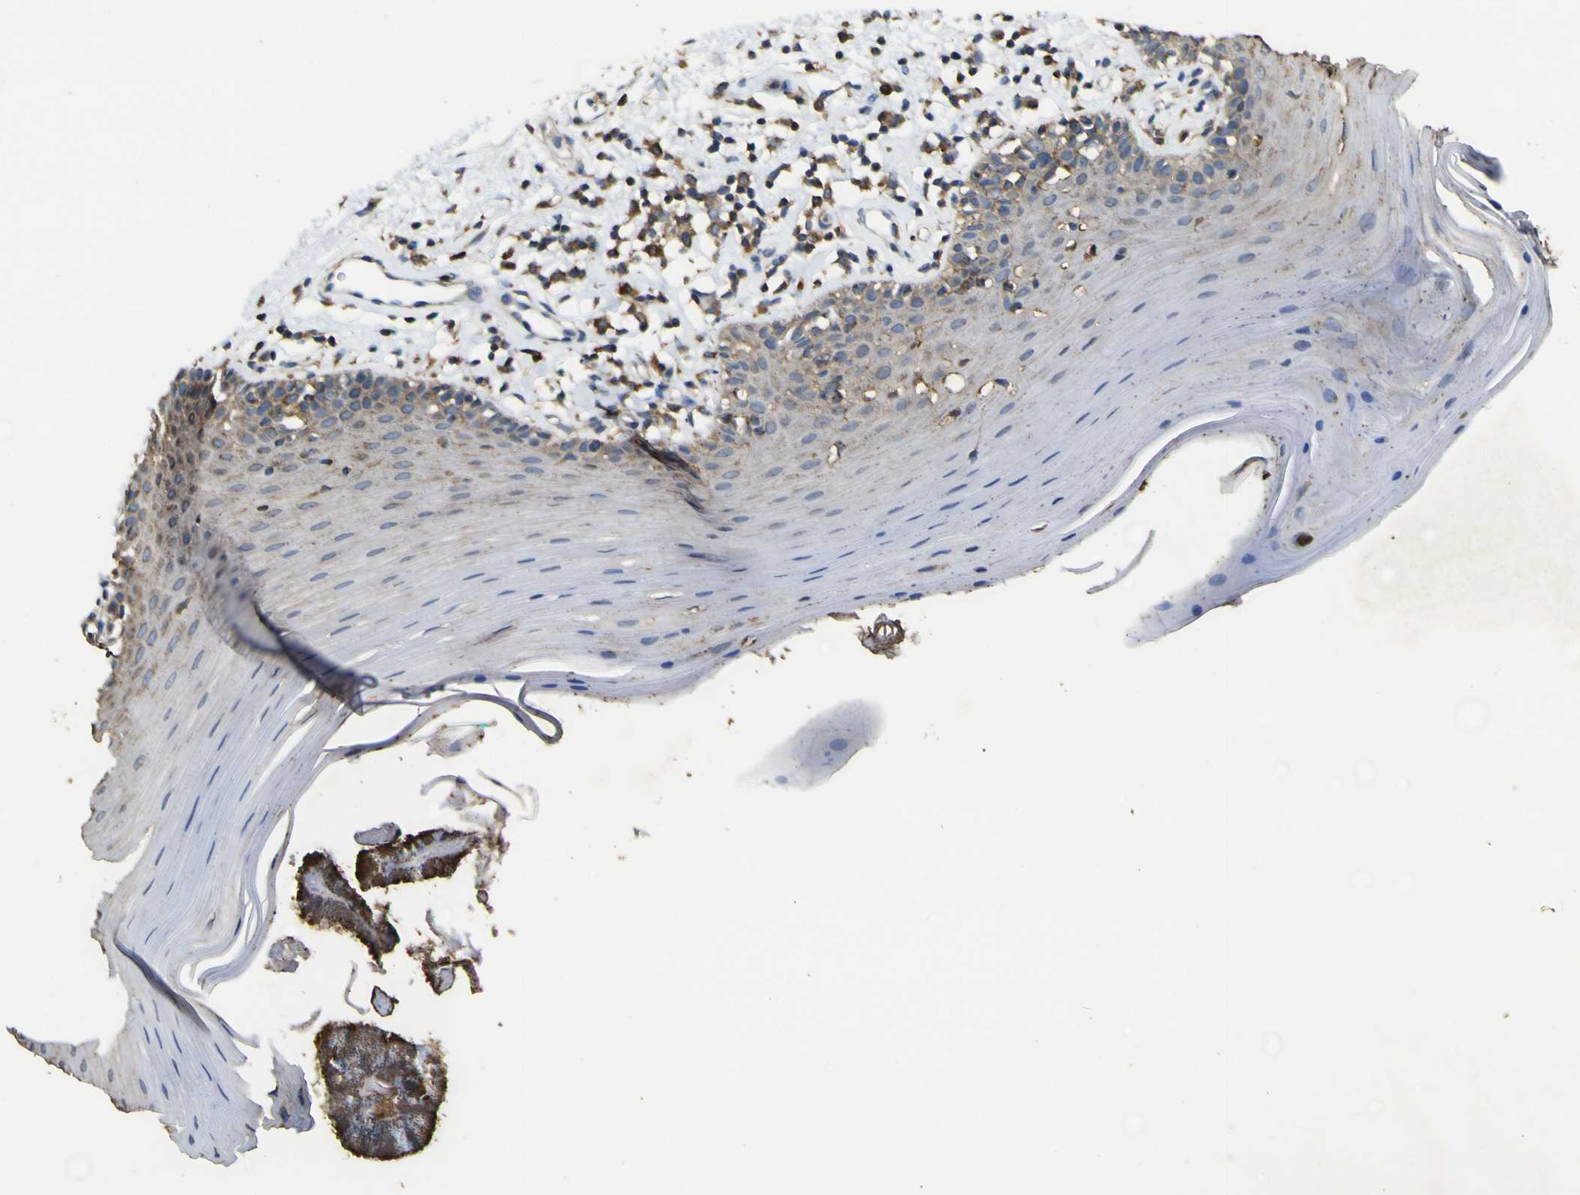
{"staining": {"intensity": "weak", "quantity": ">75%", "location": "cytoplasmic/membranous"}, "tissue": "oral mucosa", "cell_type": "Squamous epithelial cells", "image_type": "normal", "snomed": [{"axis": "morphology", "description": "Normal tissue, NOS"}, {"axis": "topography", "description": "Skeletal muscle"}, {"axis": "topography", "description": "Oral tissue"}], "caption": "IHC staining of unremarkable oral mucosa, which shows low levels of weak cytoplasmic/membranous staining in about >75% of squamous epithelial cells indicating weak cytoplasmic/membranous protein staining. The staining was performed using DAB (brown) for protein detection and nuclei were counterstained in hematoxylin (blue).", "gene": "ACSL3", "patient": {"sex": "male", "age": 58}}